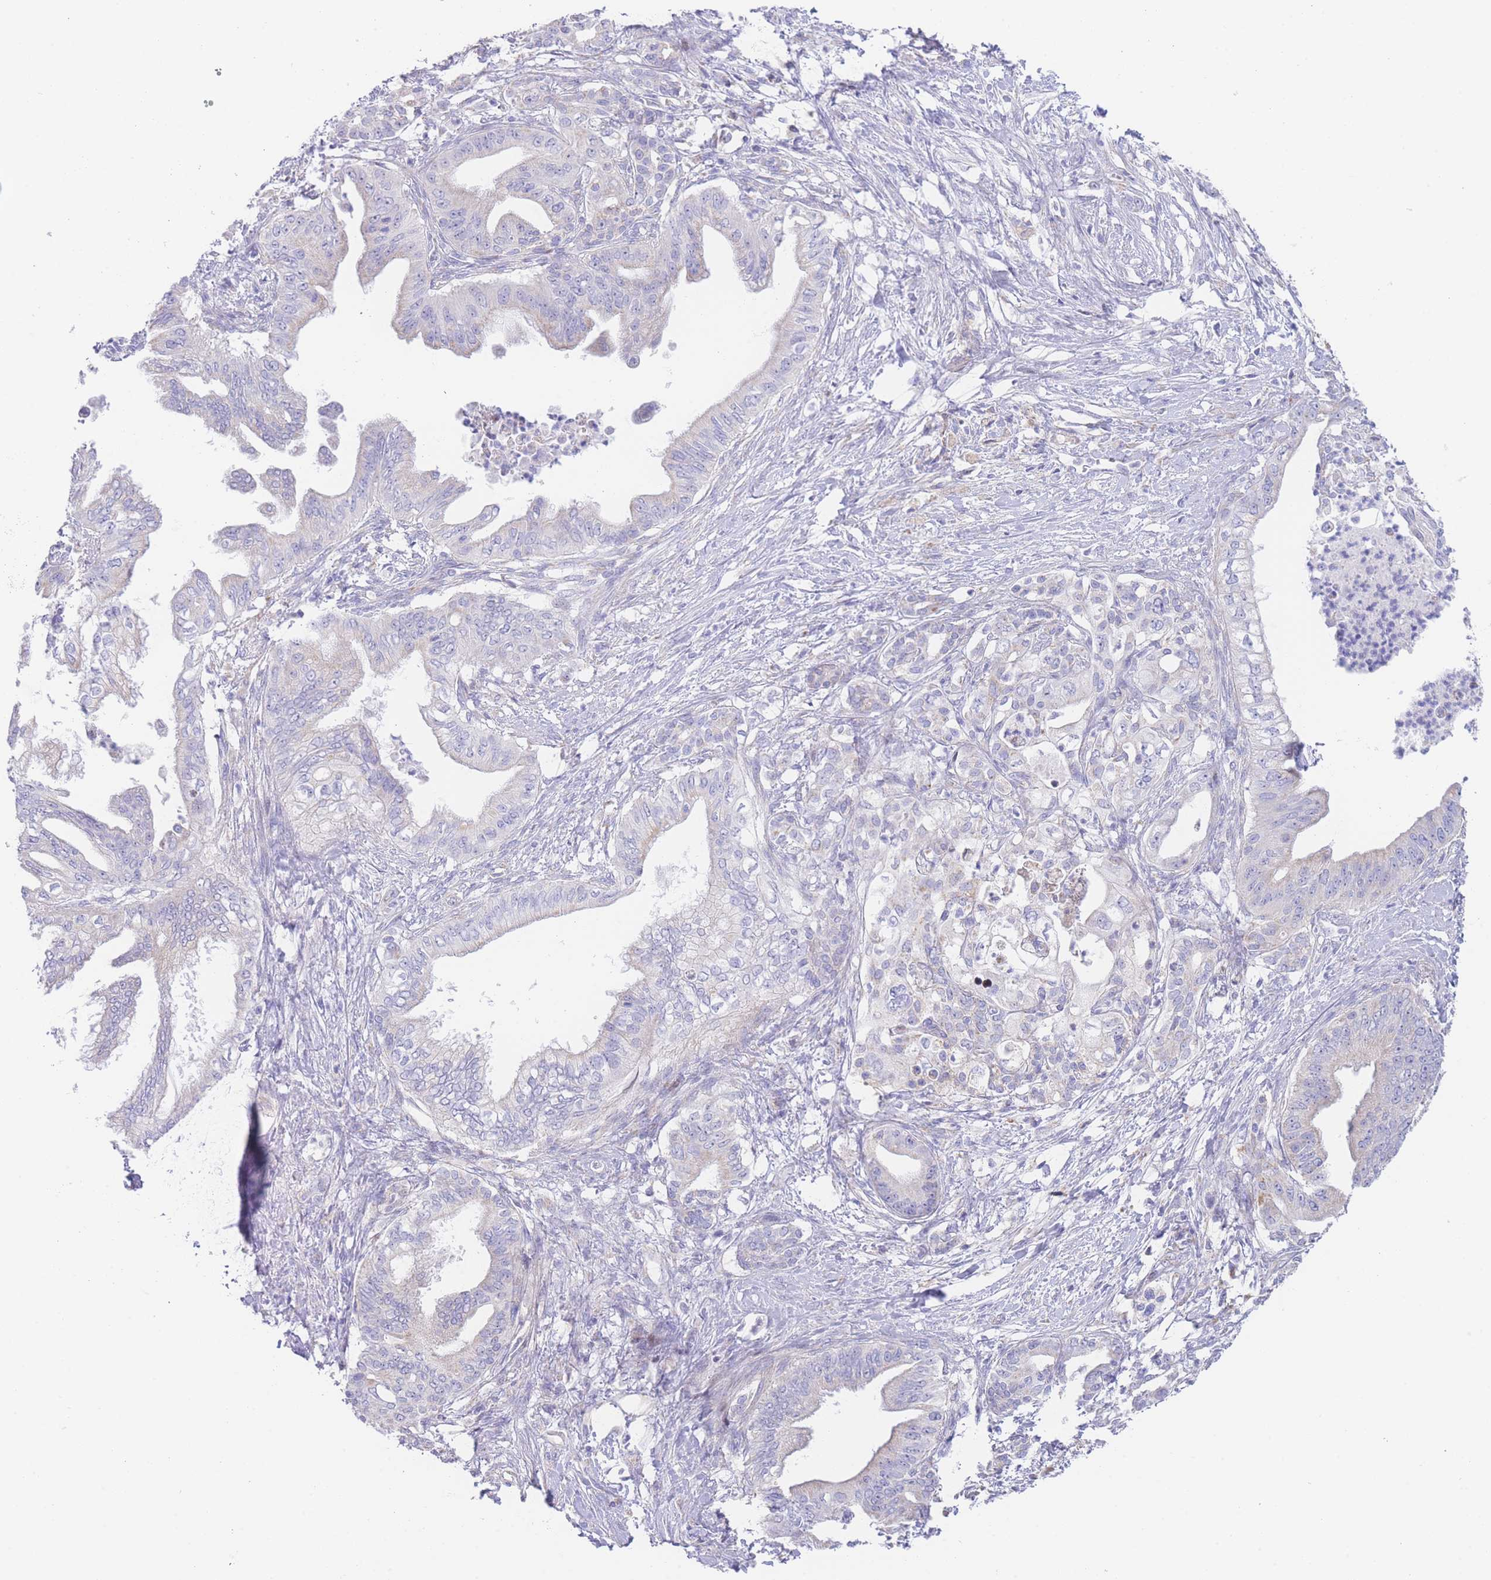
{"staining": {"intensity": "negative", "quantity": "none", "location": "none"}, "tissue": "pancreatic cancer", "cell_type": "Tumor cells", "image_type": "cancer", "snomed": [{"axis": "morphology", "description": "Adenocarcinoma, NOS"}, {"axis": "topography", "description": "Pancreas"}], "caption": "IHC of human pancreatic adenocarcinoma displays no positivity in tumor cells.", "gene": "GPAM", "patient": {"sex": "male", "age": 58}}